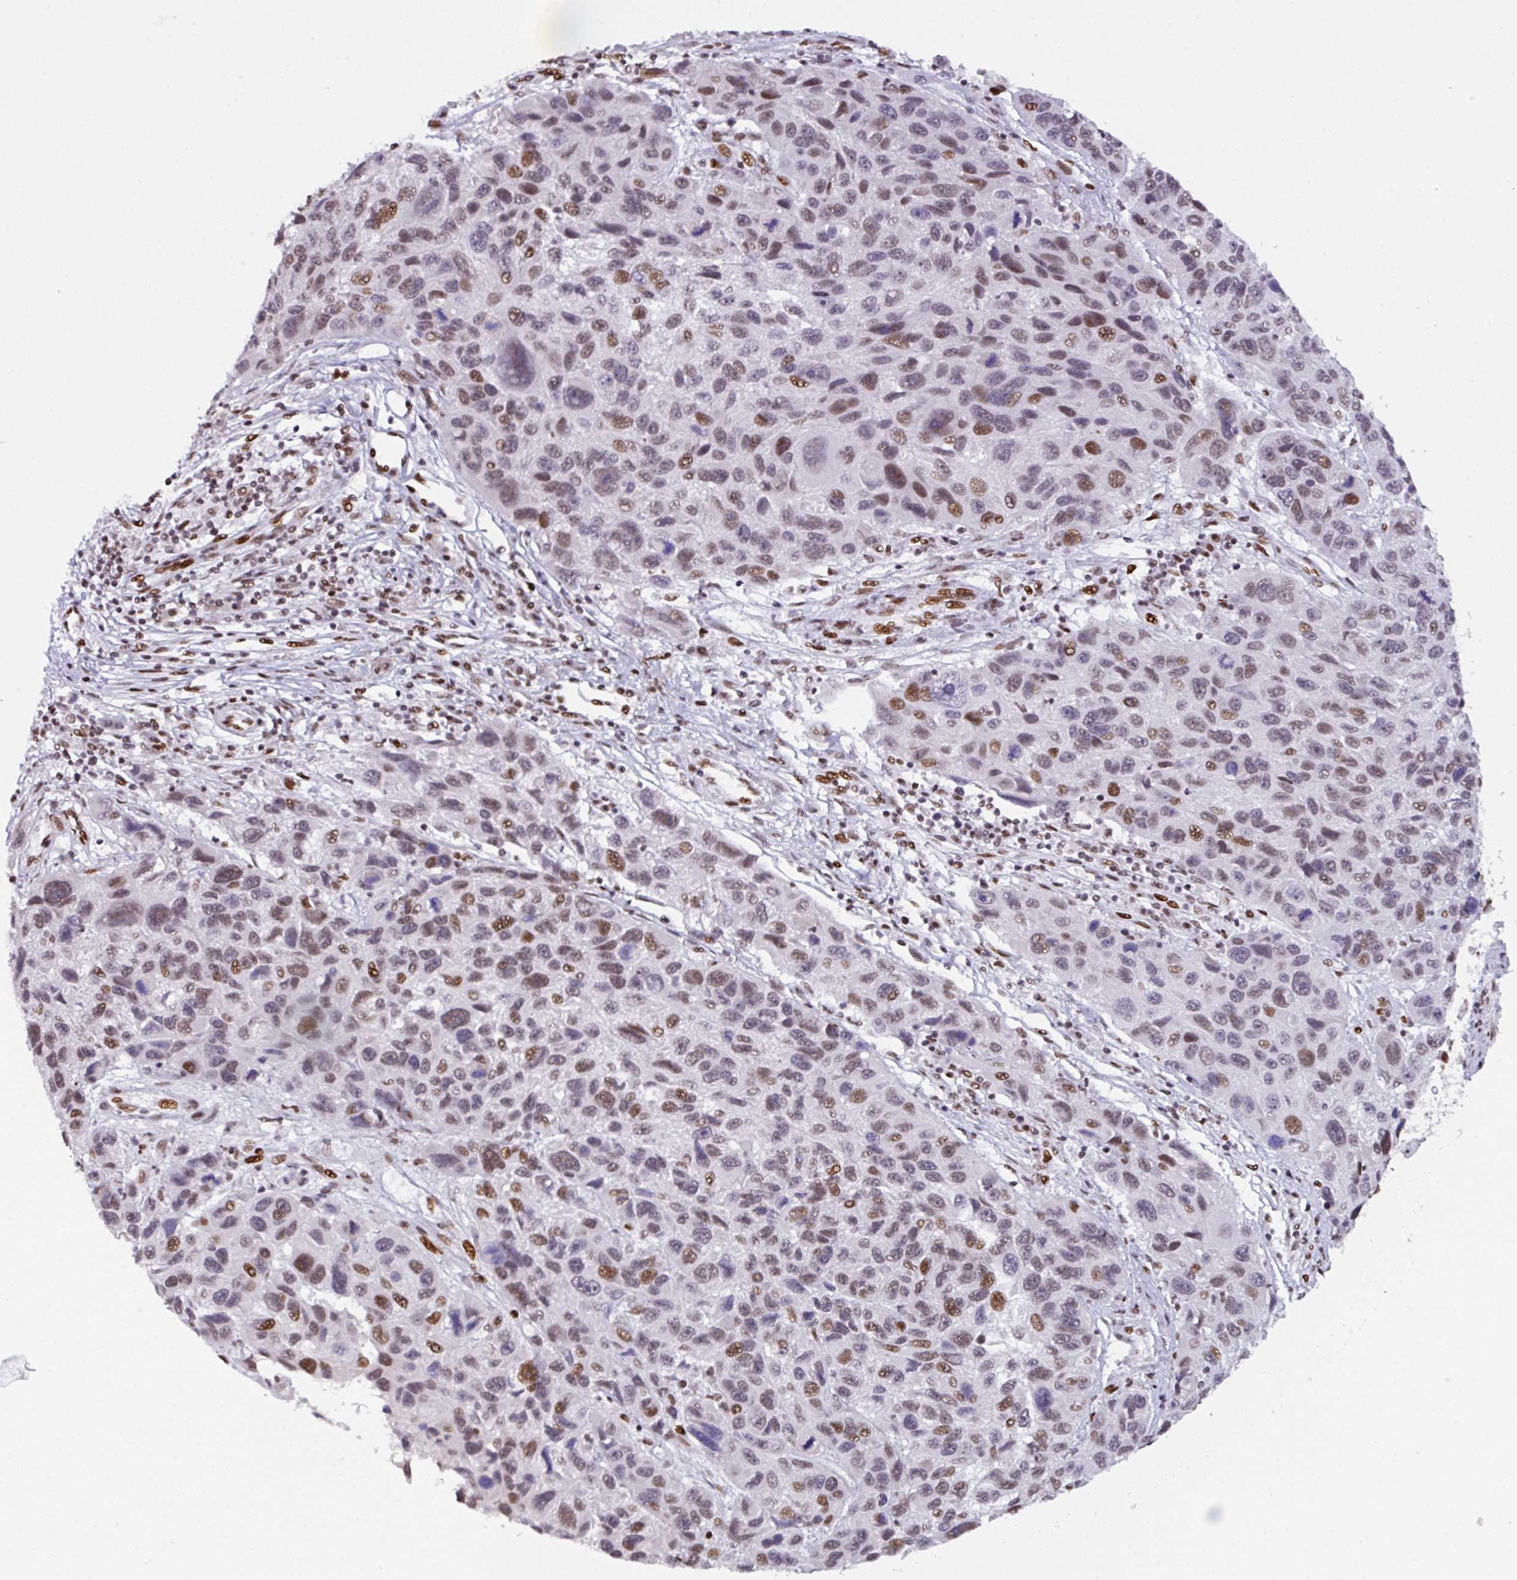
{"staining": {"intensity": "moderate", "quantity": "25%-75%", "location": "nuclear"}, "tissue": "melanoma", "cell_type": "Tumor cells", "image_type": "cancer", "snomed": [{"axis": "morphology", "description": "Malignant melanoma, NOS"}, {"axis": "topography", "description": "Skin"}], "caption": "A brown stain highlights moderate nuclear expression of a protein in human melanoma tumor cells.", "gene": "CLP1", "patient": {"sex": "male", "age": 53}}